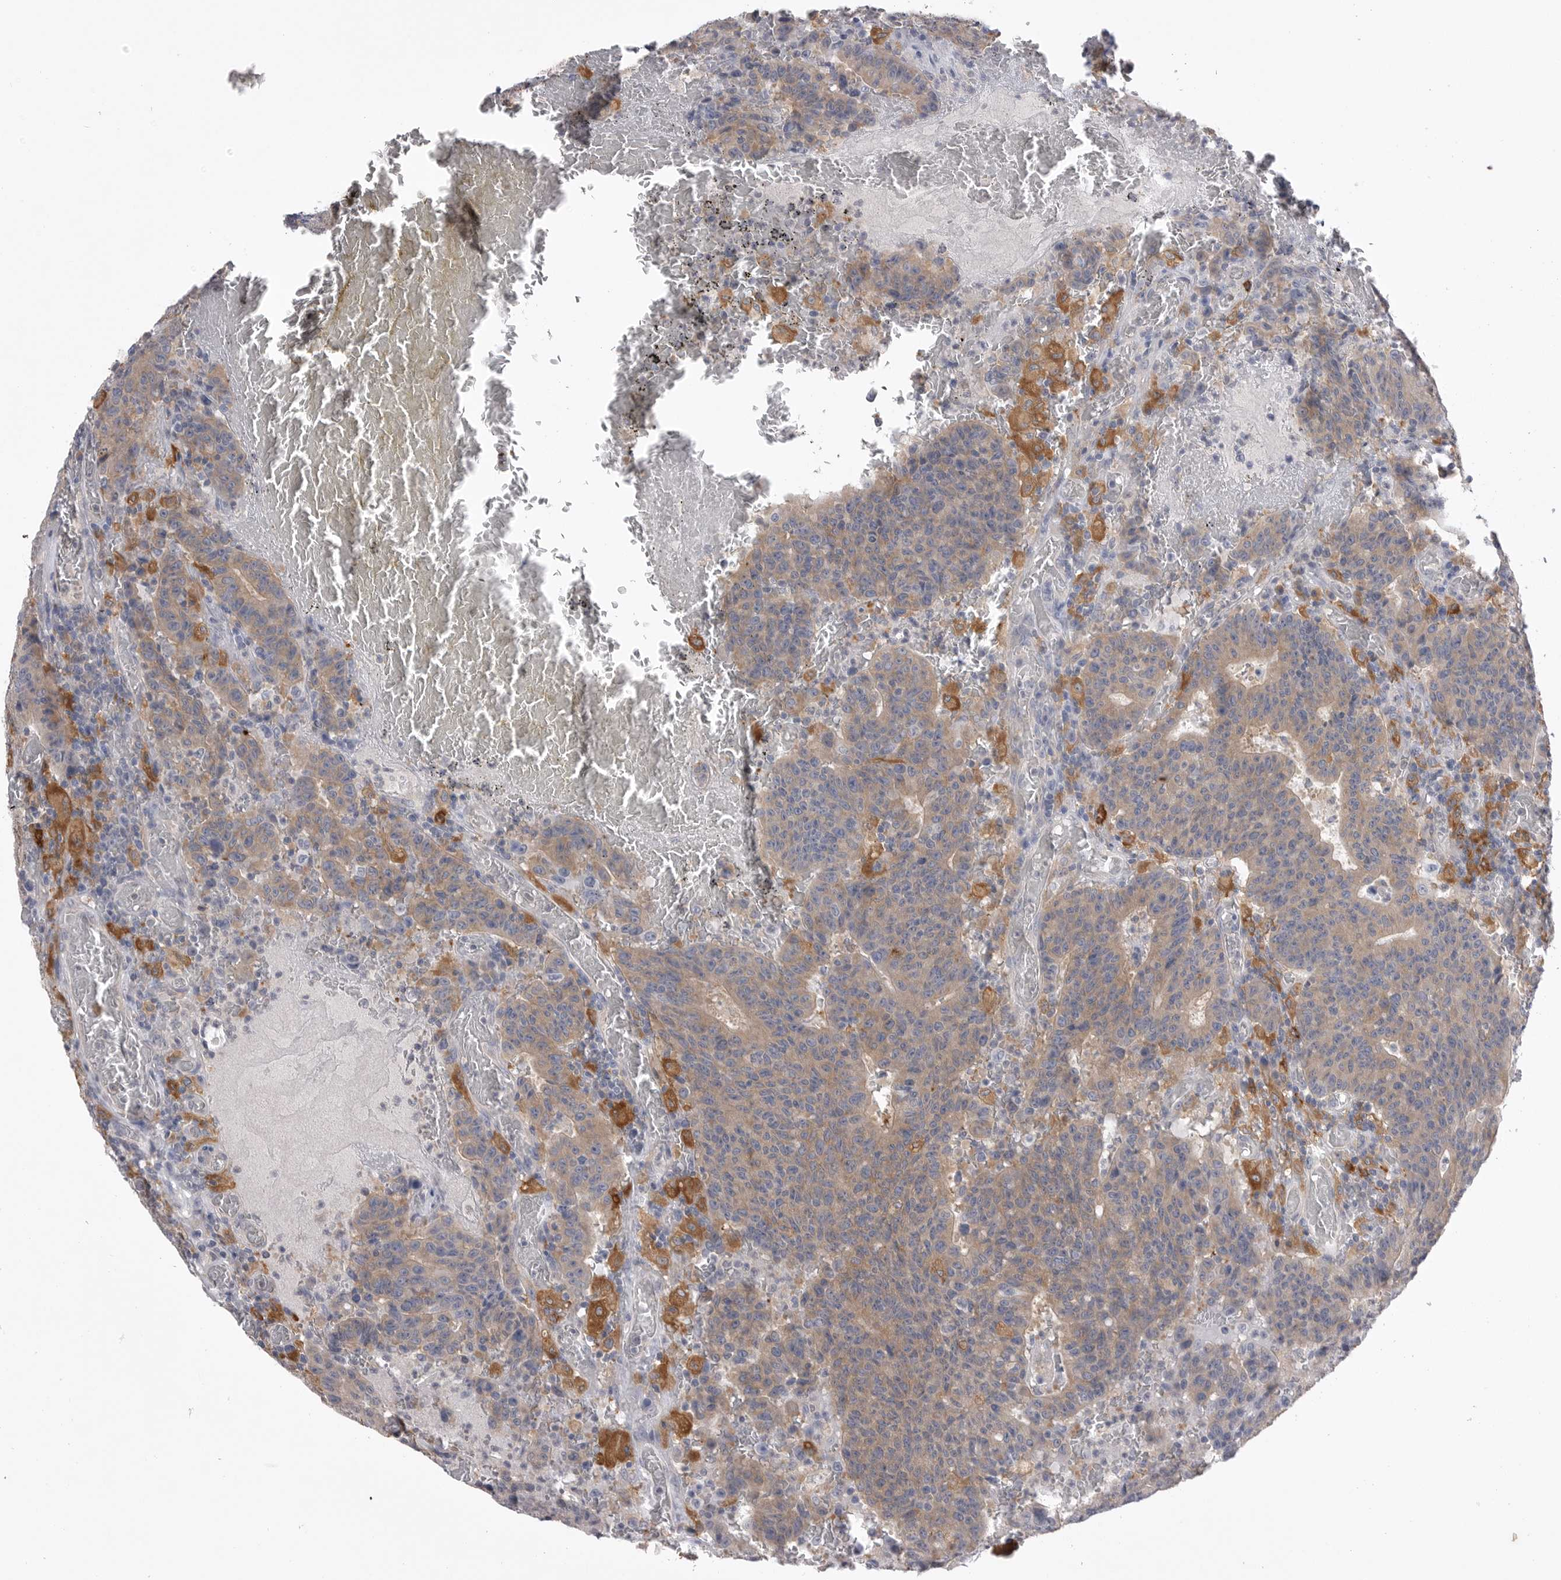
{"staining": {"intensity": "weak", "quantity": ">75%", "location": "cytoplasmic/membranous"}, "tissue": "colorectal cancer", "cell_type": "Tumor cells", "image_type": "cancer", "snomed": [{"axis": "morphology", "description": "Adenocarcinoma, NOS"}, {"axis": "topography", "description": "Colon"}], "caption": "Colorectal adenocarcinoma stained for a protein shows weak cytoplasmic/membranous positivity in tumor cells. The protein of interest is stained brown, and the nuclei are stained in blue (DAB IHC with brightfield microscopy, high magnification).", "gene": "VAC14", "patient": {"sex": "female", "age": 75}}